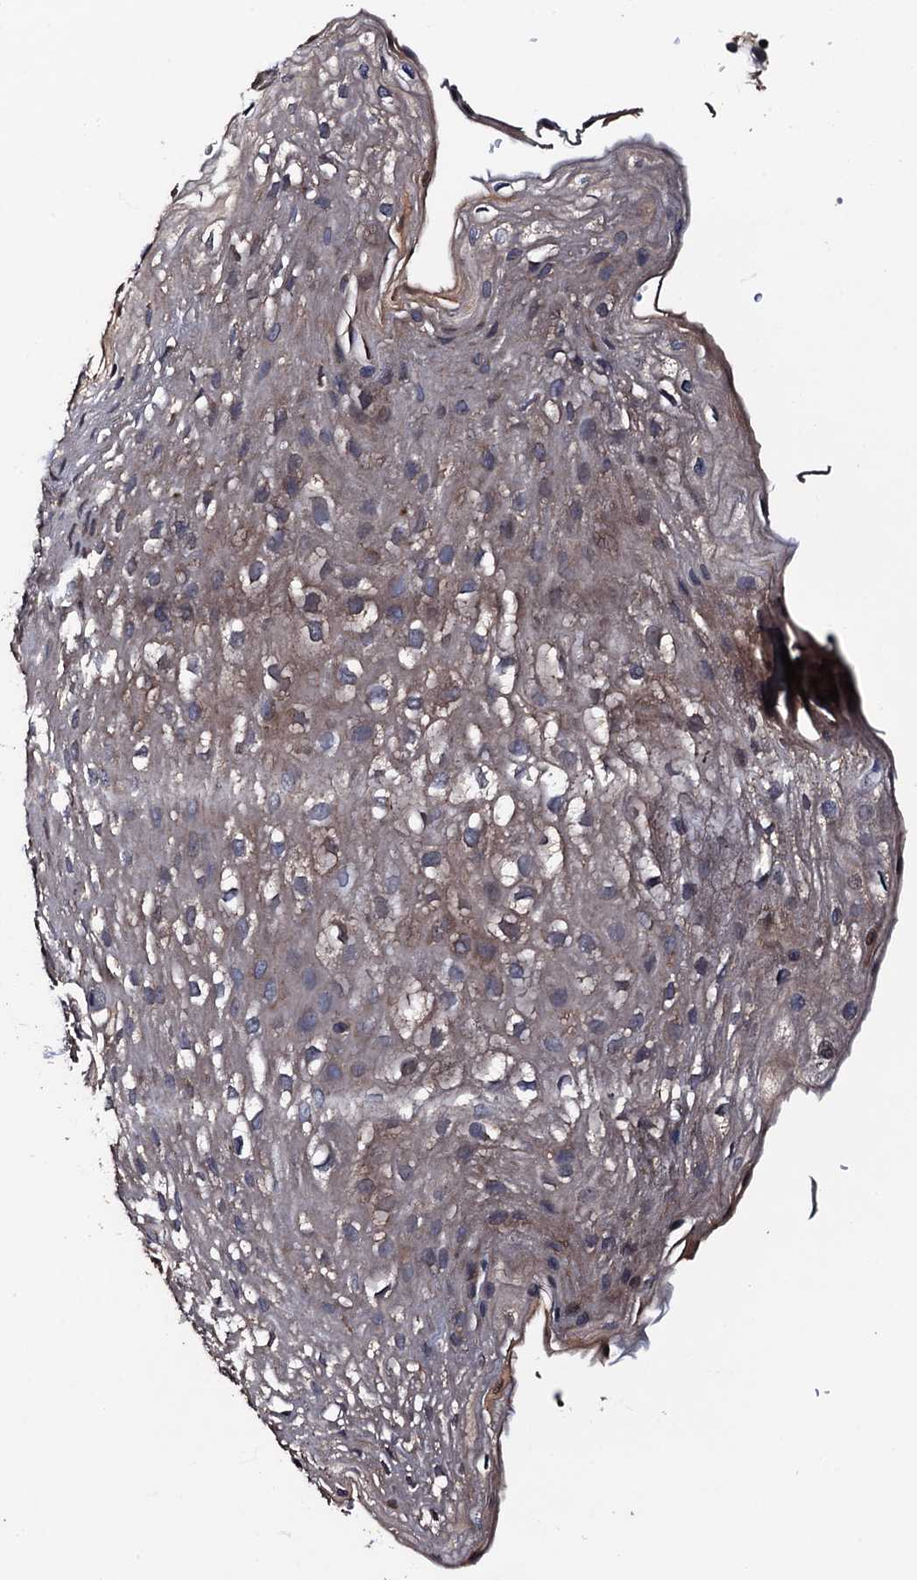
{"staining": {"intensity": "moderate", "quantity": "25%-75%", "location": "cytoplasmic/membranous"}, "tissue": "esophagus", "cell_type": "Squamous epithelial cells", "image_type": "normal", "snomed": [{"axis": "morphology", "description": "Normal tissue, NOS"}, {"axis": "topography", "description": "Esophagus"}], "caption": "Immunohistochemical staining of benign esophagus displays 25%-75% levels of moderate cytoplasmic/membranous protein expression in approximately 25%-75% of squamous epithelial cells. (brown staining indicates protein expression, while blue staining denotes nuclei).", "gene": "RGS11", "patient": {"sex": "female", "age": 66}}